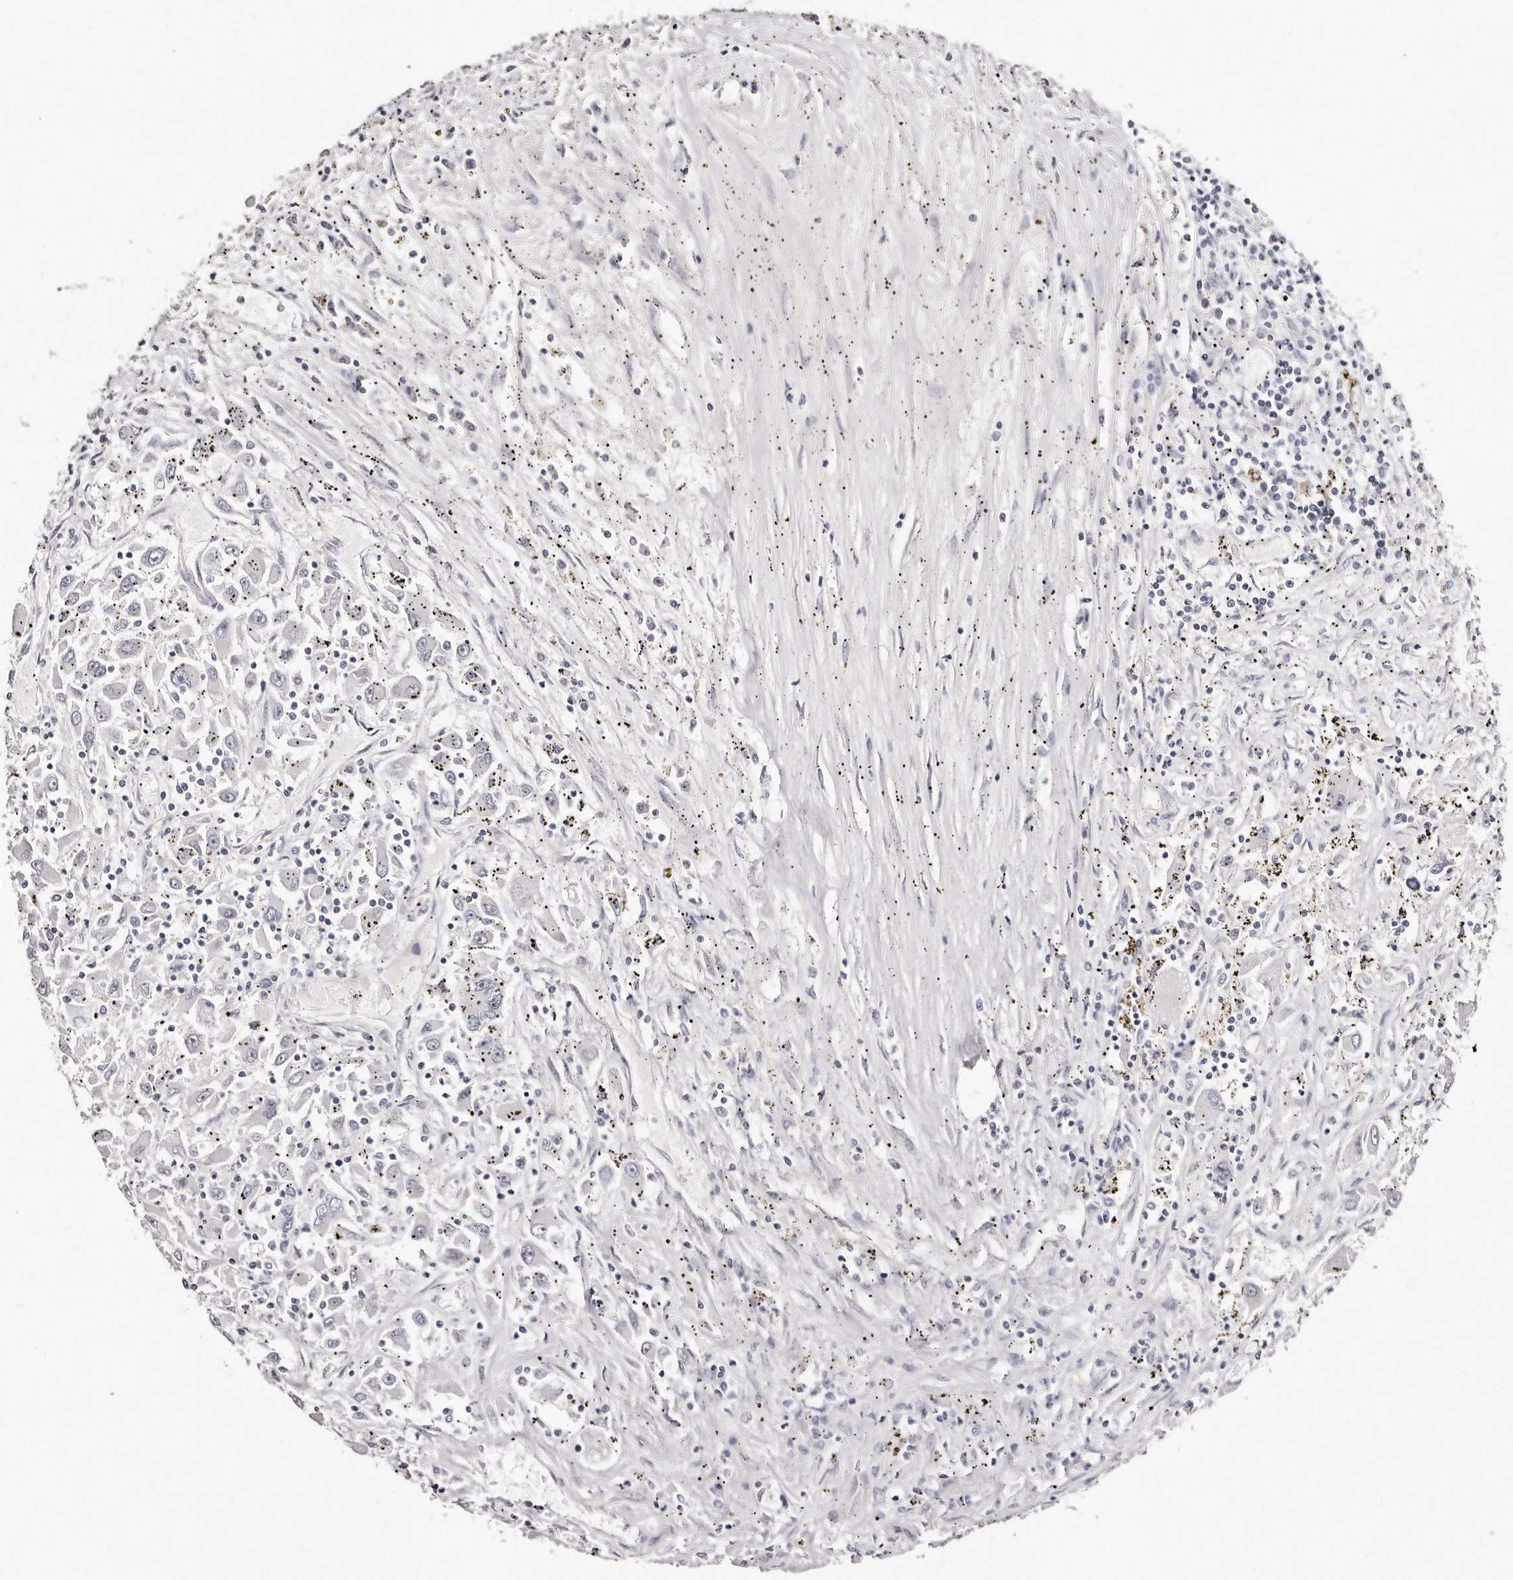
{"staining": {"intensity": "negative", "quantity": "none", "location": "none"}, "tissue": "renal cancer", "cell_type": "Tumor cells", "image_type": "cancer", "snomed": [{"axis": "morphology", "description": "Adenocarcinoma, NOS"}, {"axis": "topography", "description": "Kidney"}], "caption": "A high-resolution photomicrograph shows immunohistochemistry staining of adenocarcinoma (renal), which reveals no significant staining in tumor cells. (DAB immunohistochemistry (IHC), high magnification).", "gene": "AKNAD1", "patient": {"sex": "female", "age": 52}}